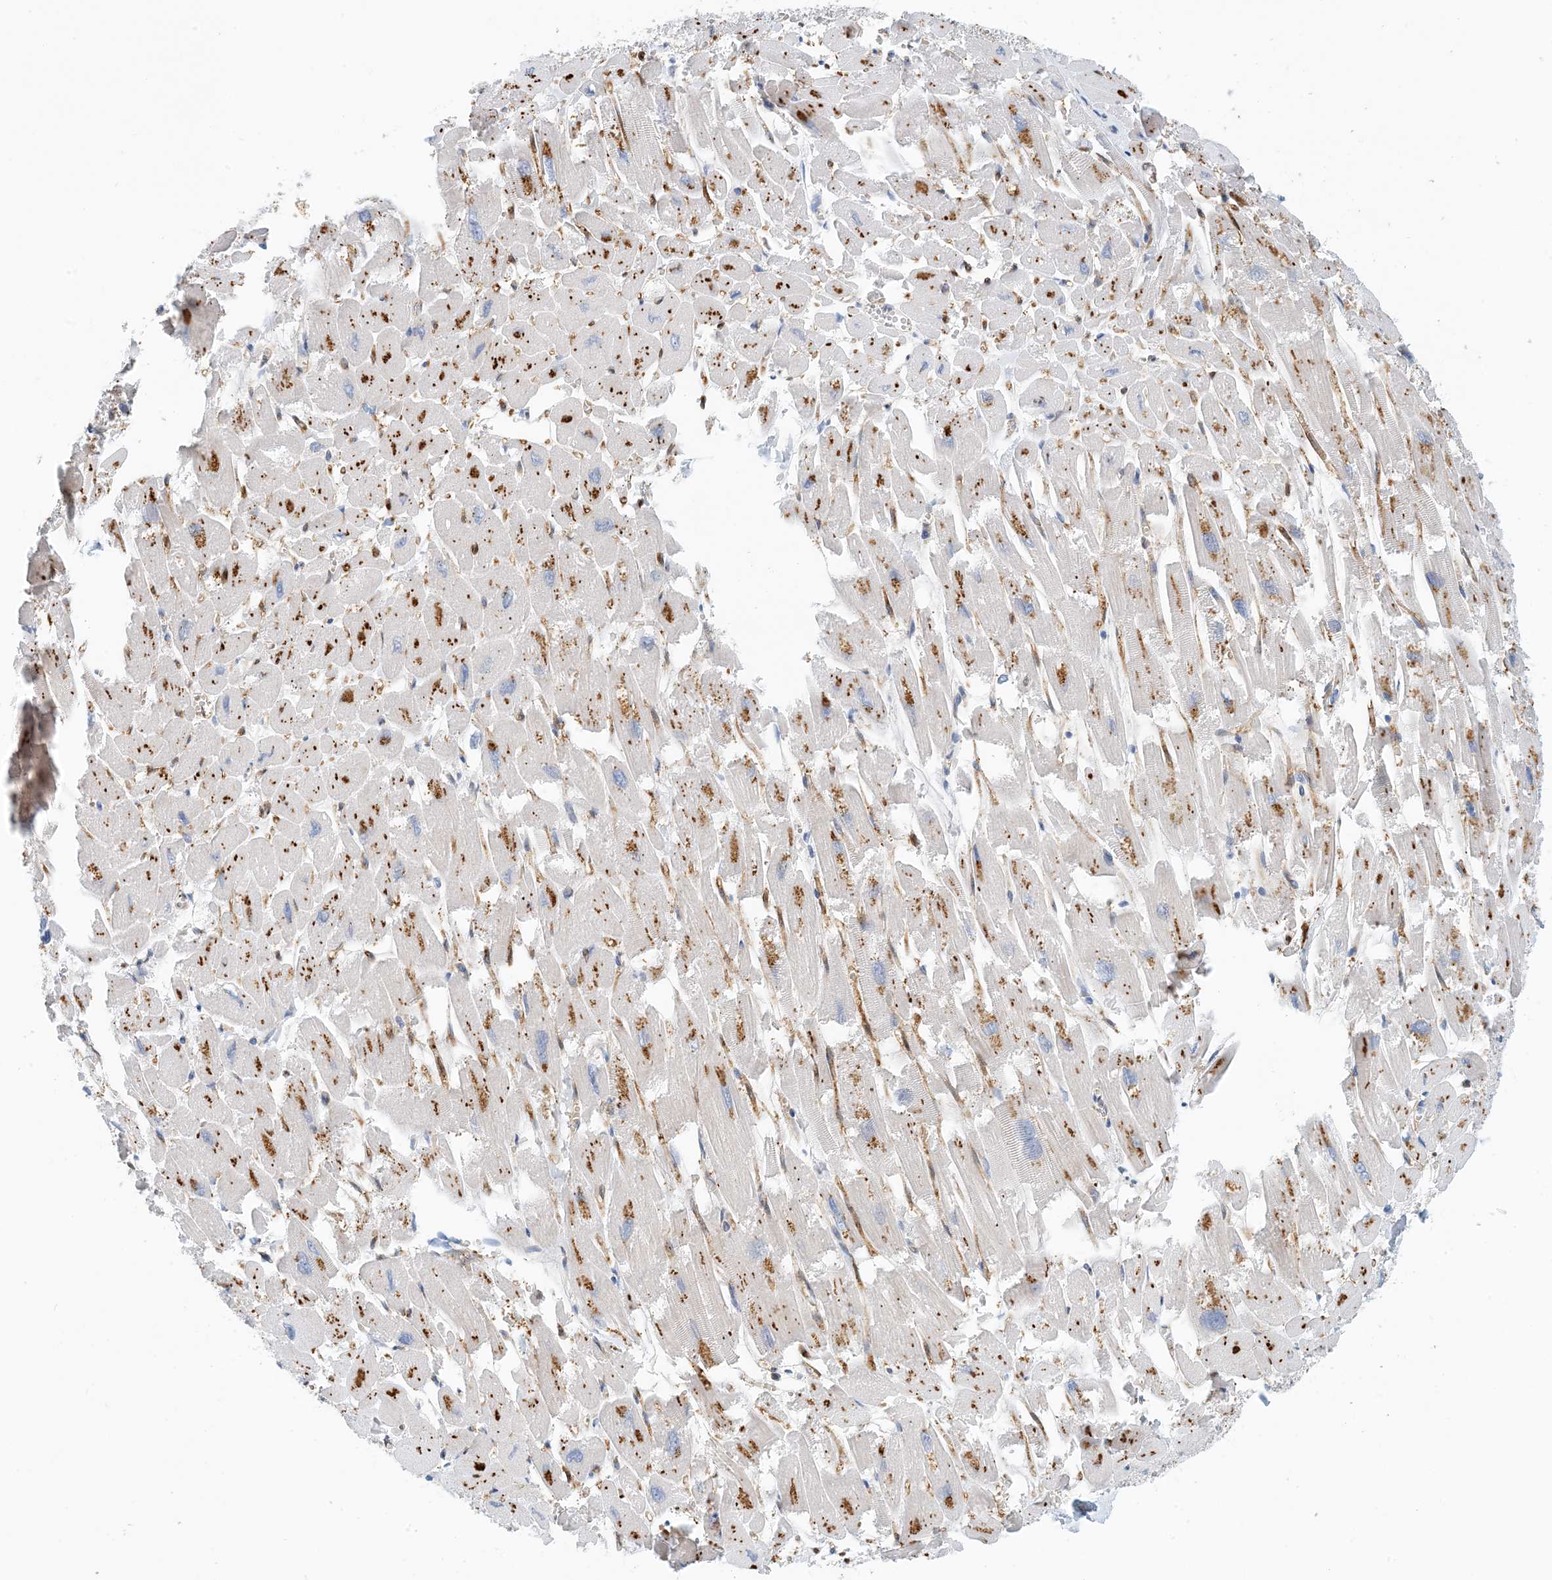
{"staining": {"intensity": "moderate", "quantity": "<25%", "location": "cytoplasmic/membranous"}, "tissue": "heart muscle", "cell_type": "Cardiomyocytes", "image_type": "normal", "snomed": [{"axis": "morphology", "description": "Normal tissue, NOS"}, {"axis": "topography", "description": "Heart"}], "caption": "Benign heart muscle shows moderate cytoplasmic/membranous positivity in about <25% of cardiomyocytes, visualized by immunohistochemistry.", "gene": "PCDHA2", "patient": {"sex": "male", "age": 54}}